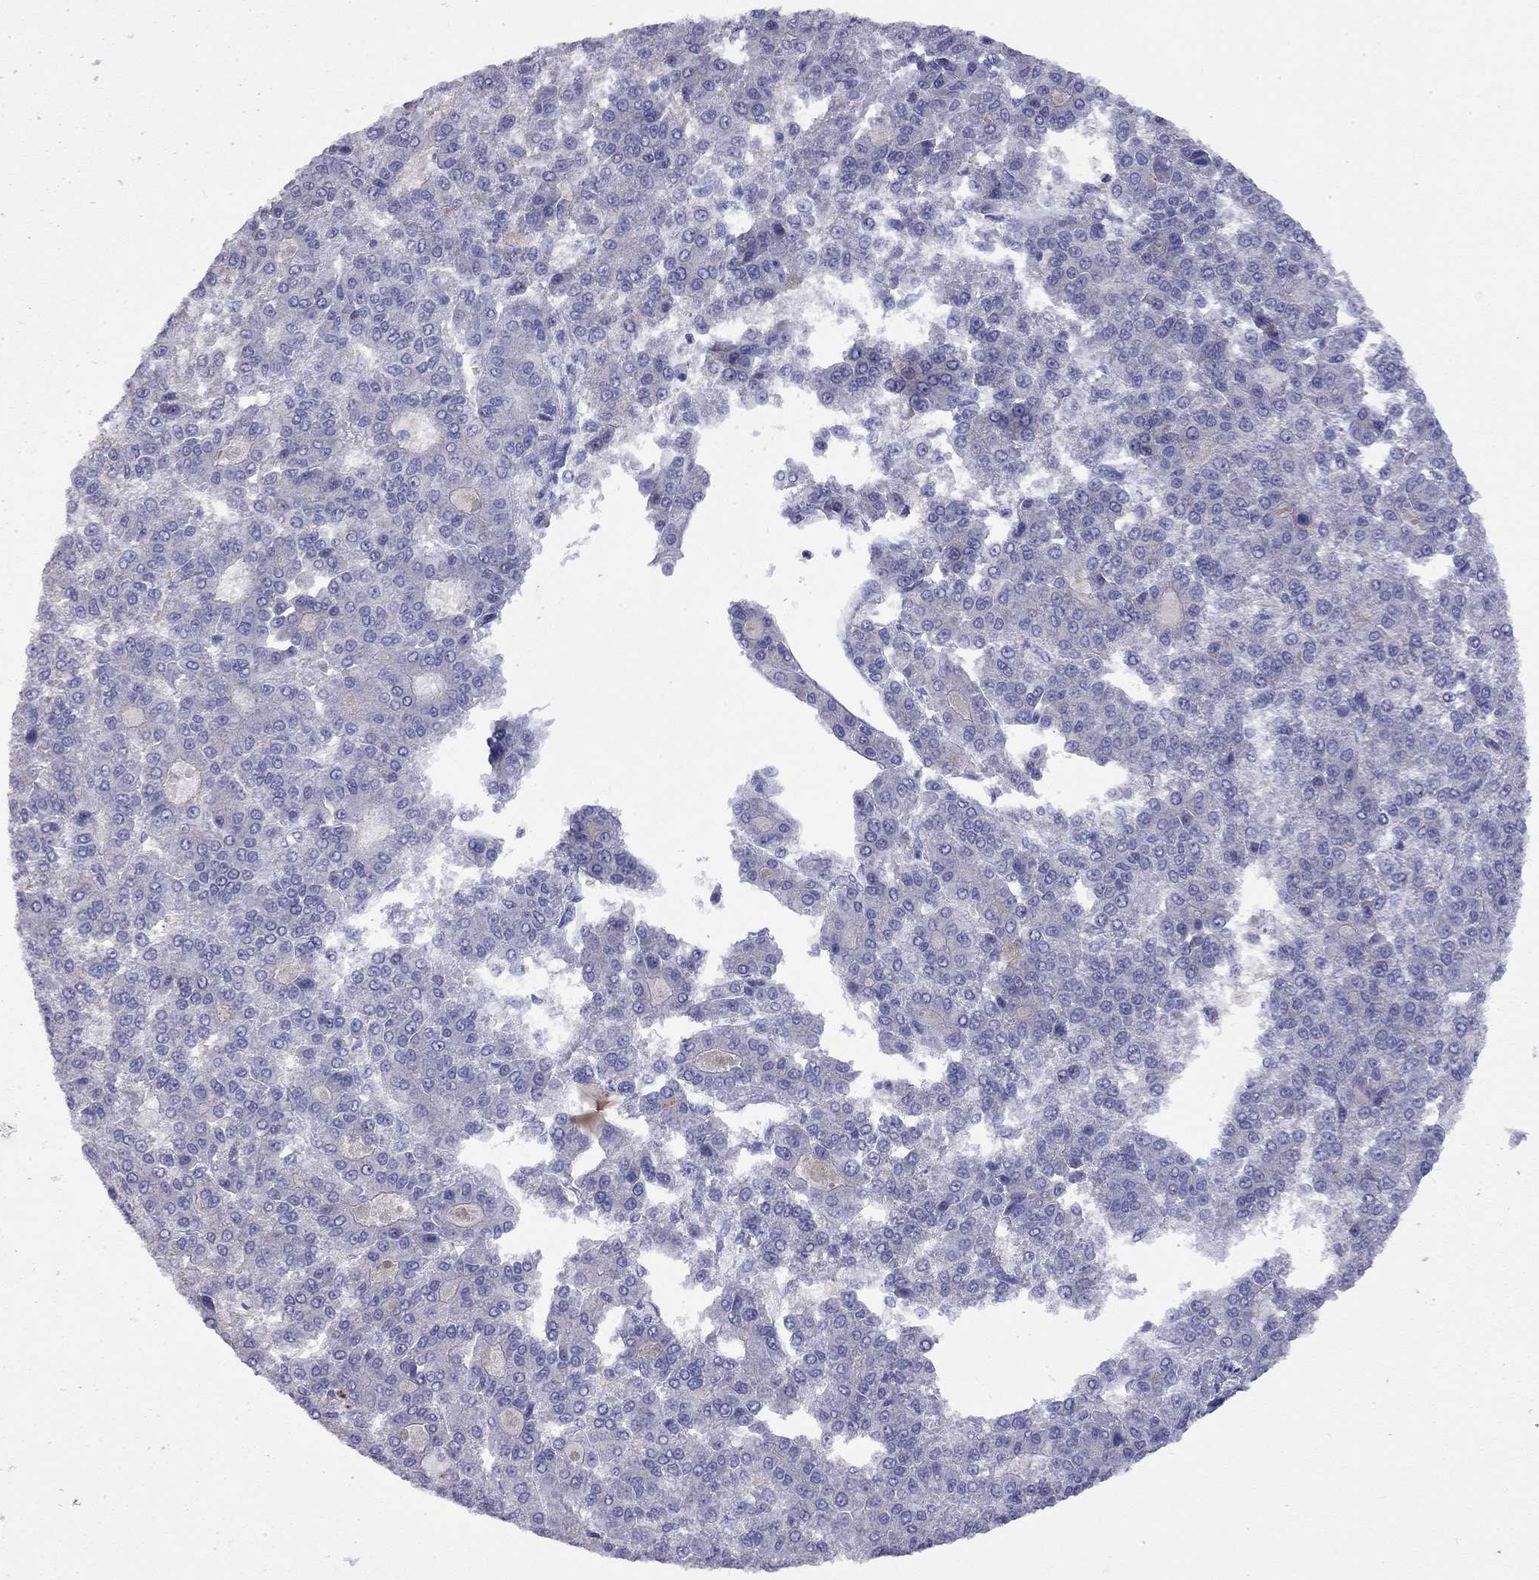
{"staining": {"intensity": "negative", "quantity": "none", "location": "none"}, "tissue": "liver cancer", "cell_type": "Tumor cells", "image_type": "cancer", "snomed": [{"axis": "morphology", "description": "Carcinoma, Hepatocellular, NOS"}, {"axis": "topography", "description": "Liver"}], "caption": "Tumor cells are negative for protein expression in human hepatocellular carcinoma (liver).", "gene": "GNAT3", "patient": {"sex": "male", "age": 70}}